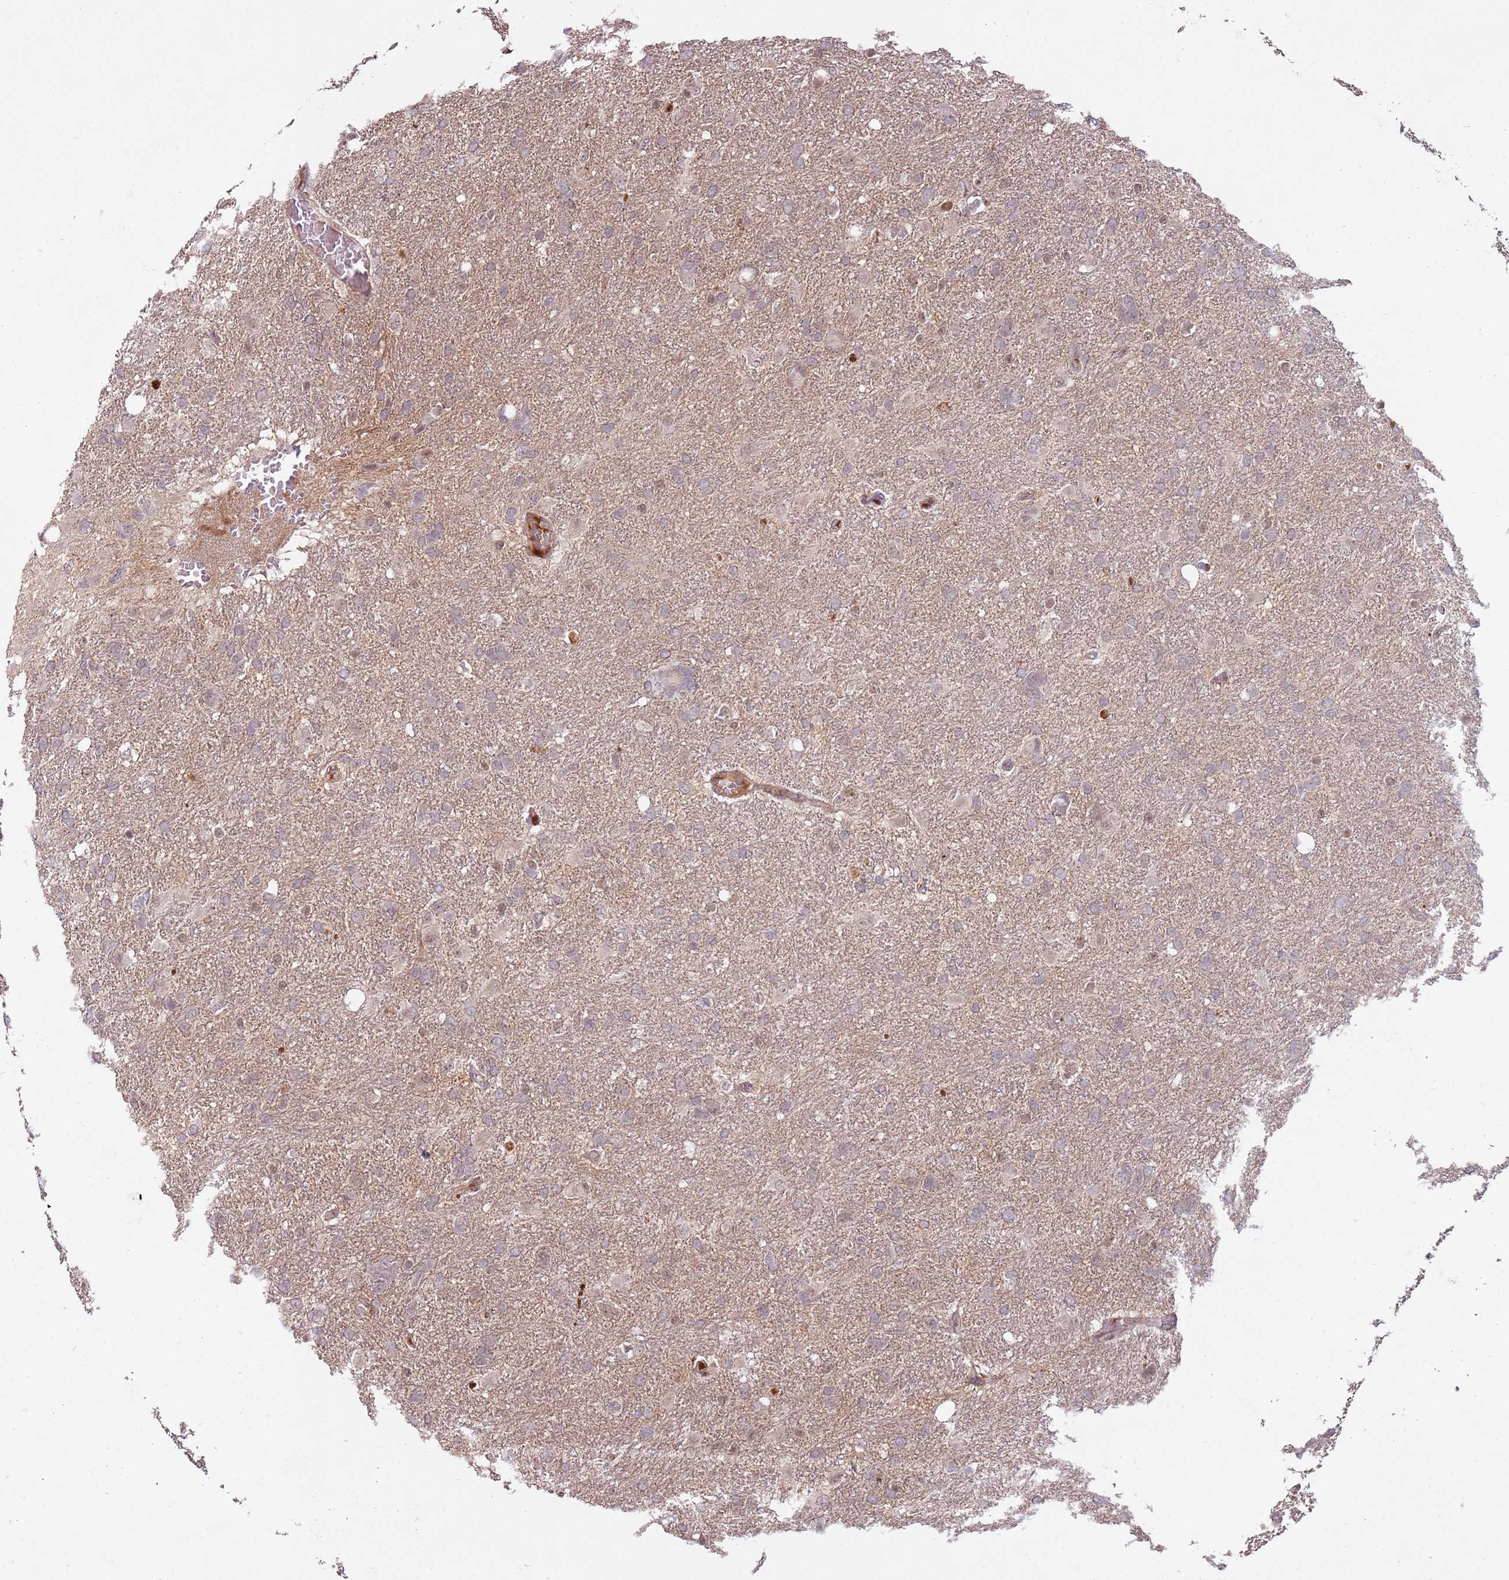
{"staining": {"intensity": "negative", "quantity": "none", "location": "none"}, "tissue": "glioma", "cell_type": "Tumor cells", "image_type": "cancer", "snomed": [{"axis": "morphology", "description": "Glioma, malignant, High grade"}, {"axis": "topography", "description": "Brain"}], "caption": "The histopathology image reveals no significant expression in tumor cells of high-grade glioma (malignant).", "gene": "SUDS3", "patient": {"sex": "male", "age": 61}}